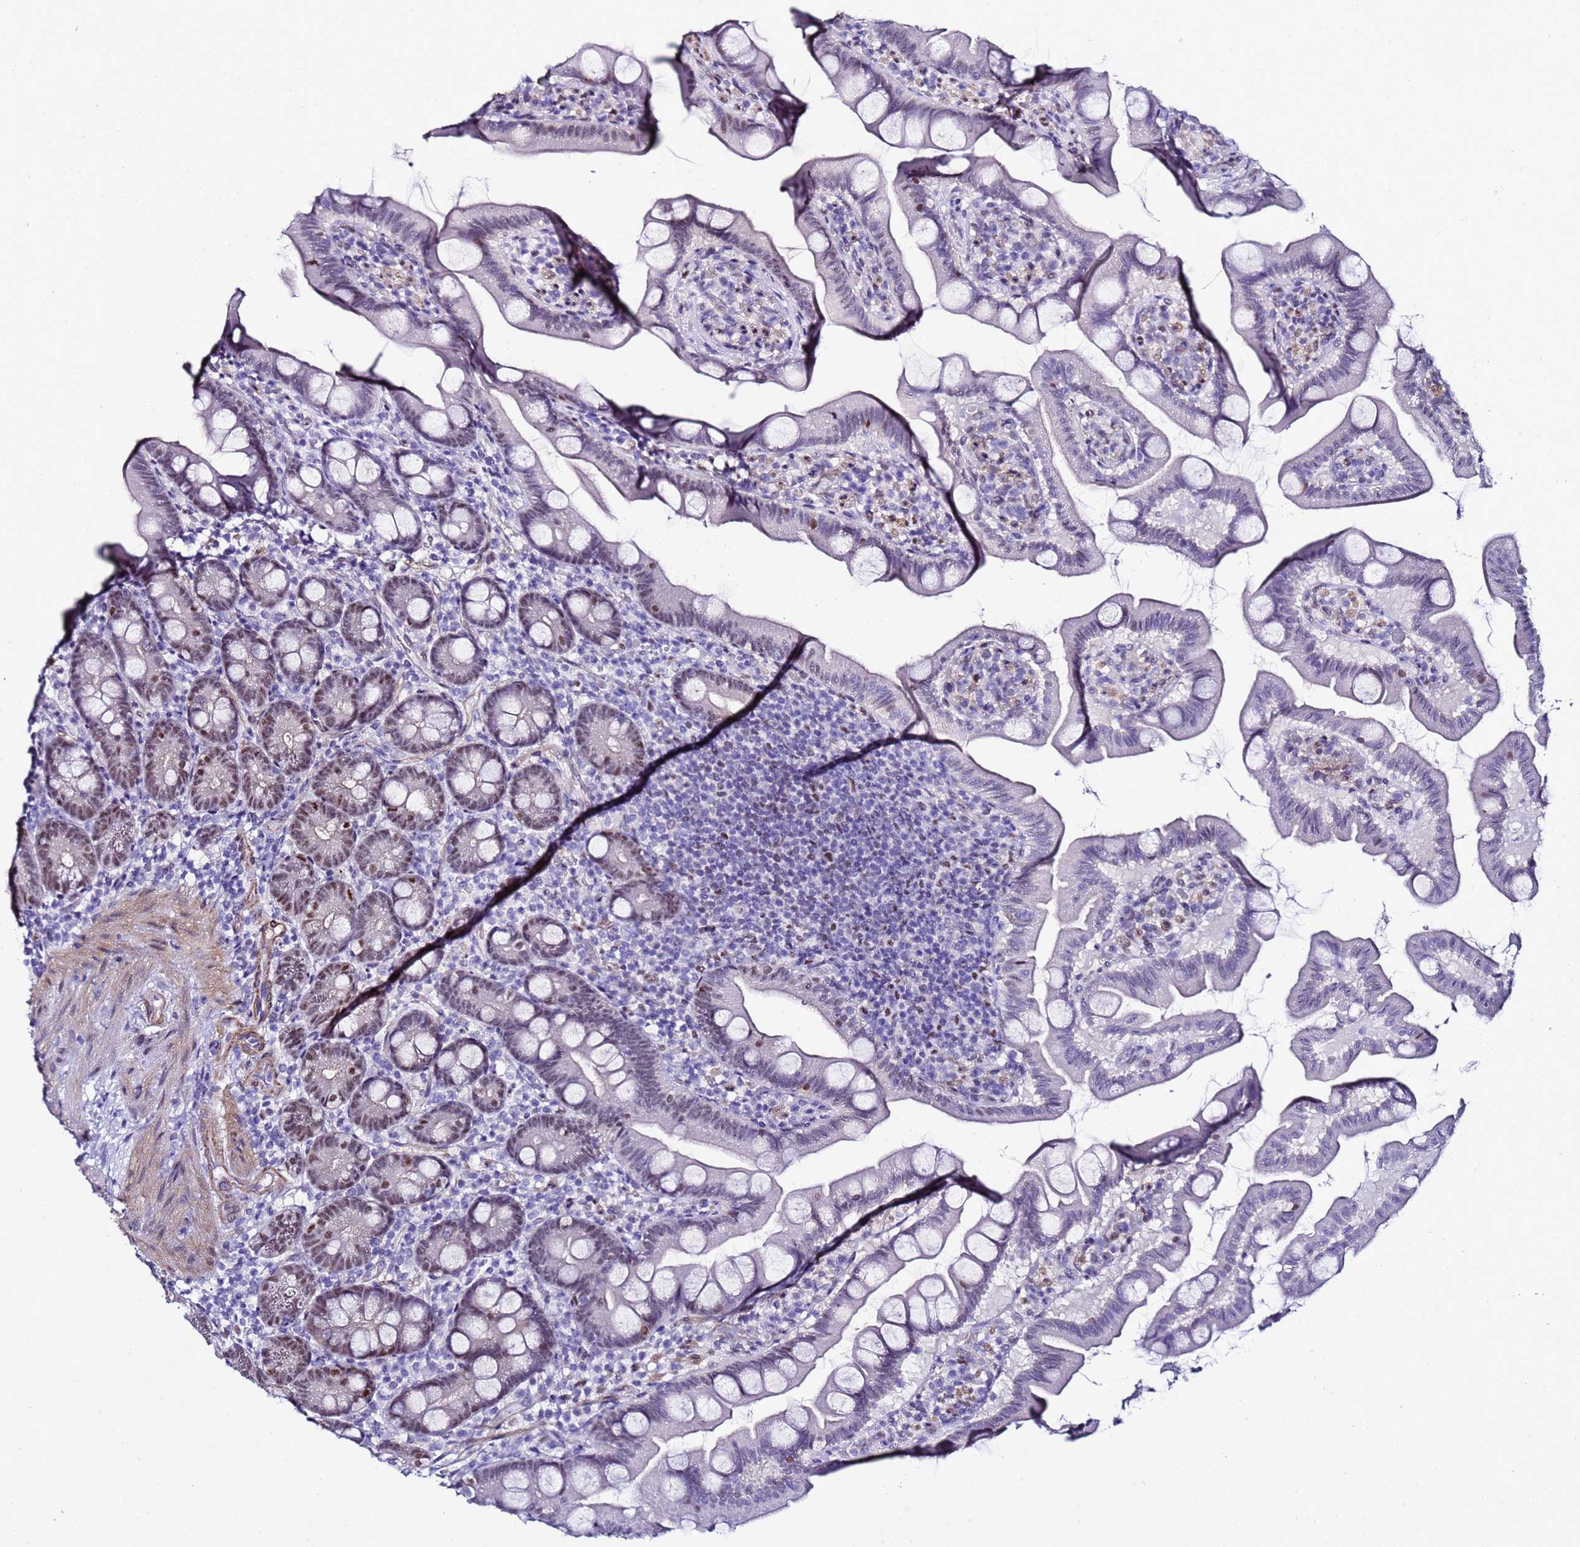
{"staining": {"intensity": "moderate", "quantity": "25%-75%", "location": "nuclear"}, "tissue": "small intestine", "cell_type": "Glandular cells", "image_type": "normal", "snomed": [{"axis": "morphology", "description": "Normal tissue, NOS"}, {"axis": "topography", "description": "Small intestine"}], "caption": "Immunohistochemical staining of normal human small intestine displays medium levels of moderate nuclear positivity in about 25%-75% of glandular cells.", "gene": "BCL7A", "patient": {"sex": "female", "age": 68}}